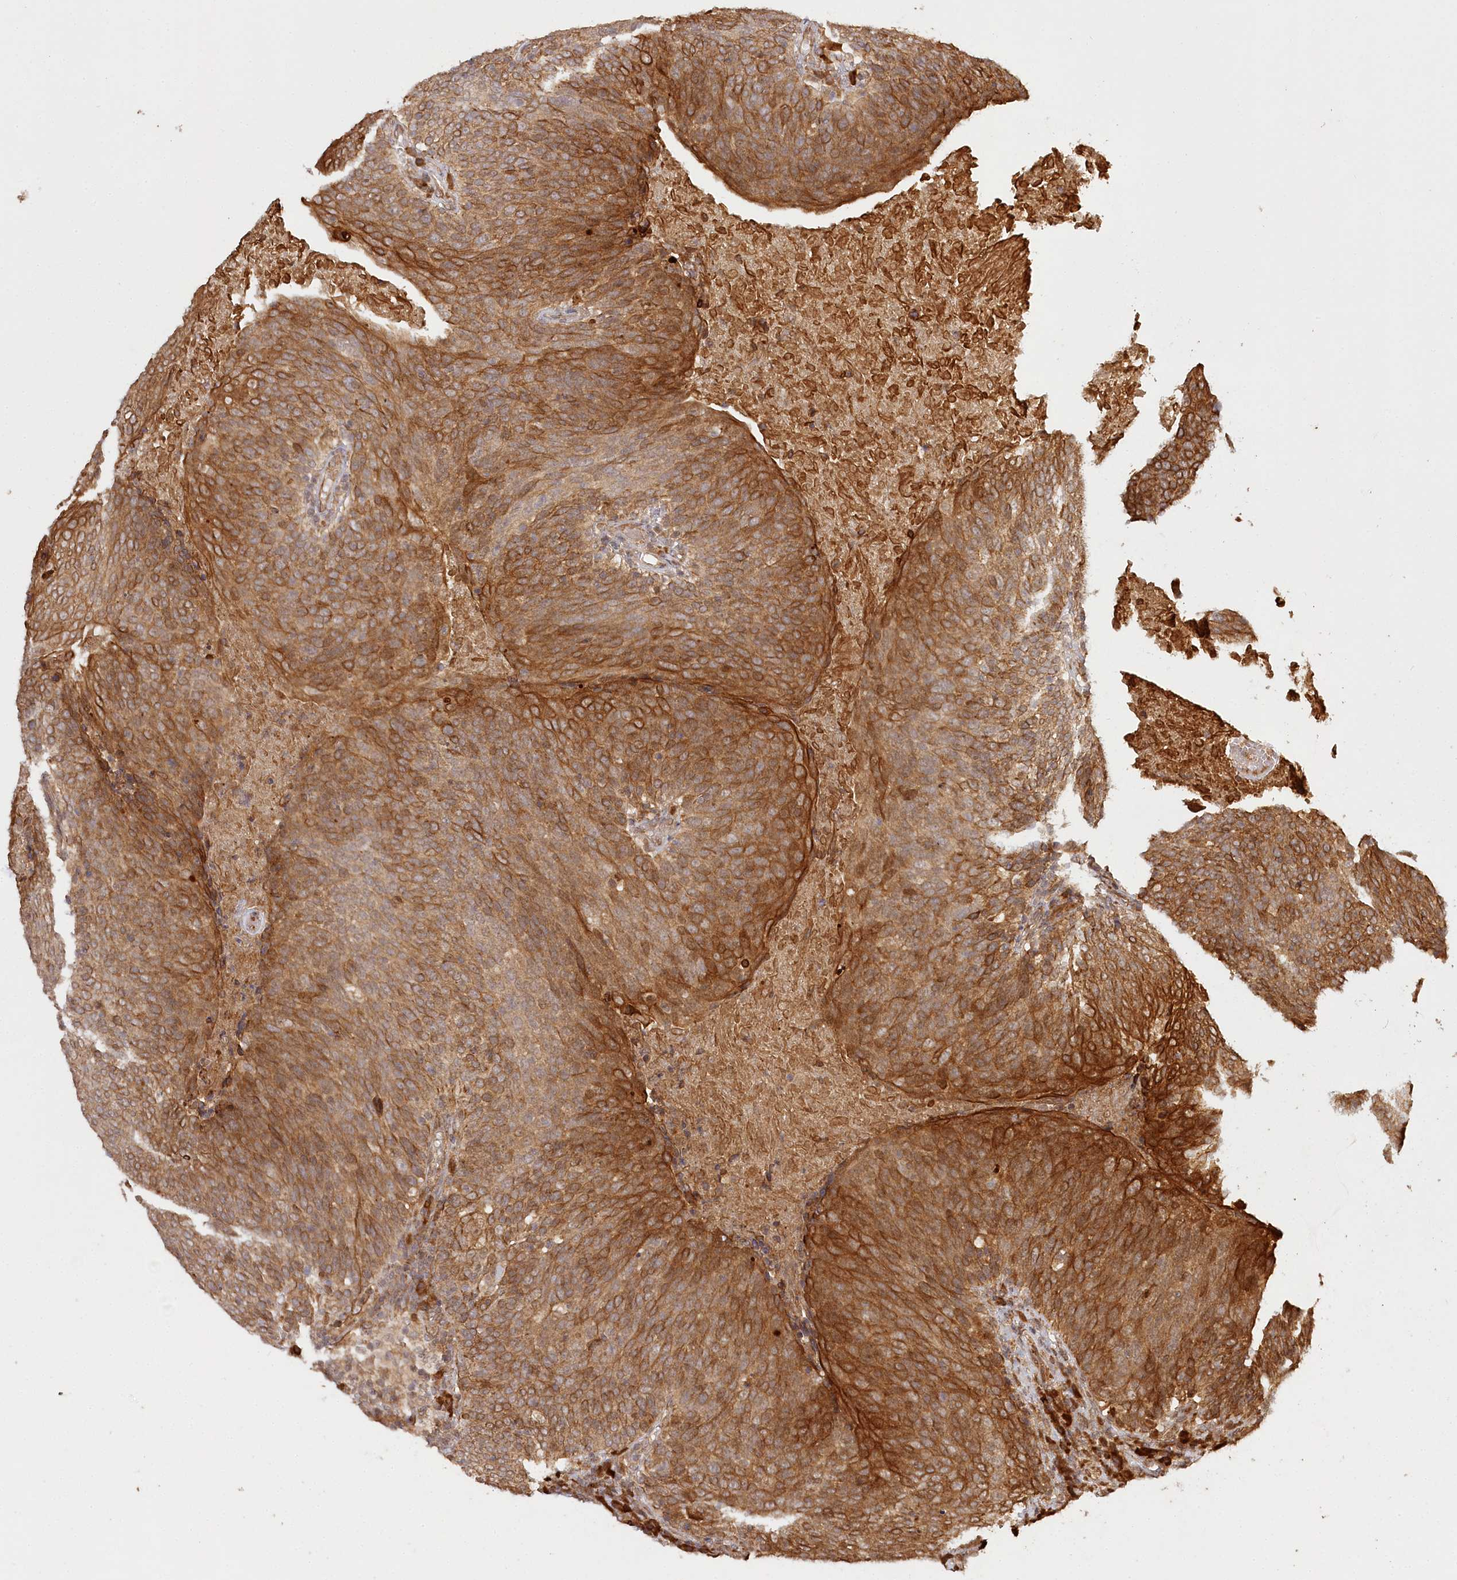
{"staining": {"intensity": "strong", "quantity": ">75%", "location": "cytoplasmic/membranous"}, "tissue": "head and neck cancer", "cell_type": "Tumor cells", "image_type": "cancer", "snomed": [{"axis": "morphology", "description": "Squamous cell carcinoma, NOS"}, {"axis": "morphology", "description": "Squamous cell carcinoma, metastatic, NOS"}, {"axis": "topography", "description": "Lymph node"}, {"axis": "topography", "description": "Head-Neck"}], "caption": "Tumor cells exhibit high levels of strong cytoplasmic/membranous positivity in approximately >75% of cells in head and neck cancer.", "gene": "ULK2", "patient": {"sex": "male", "age": 62}}